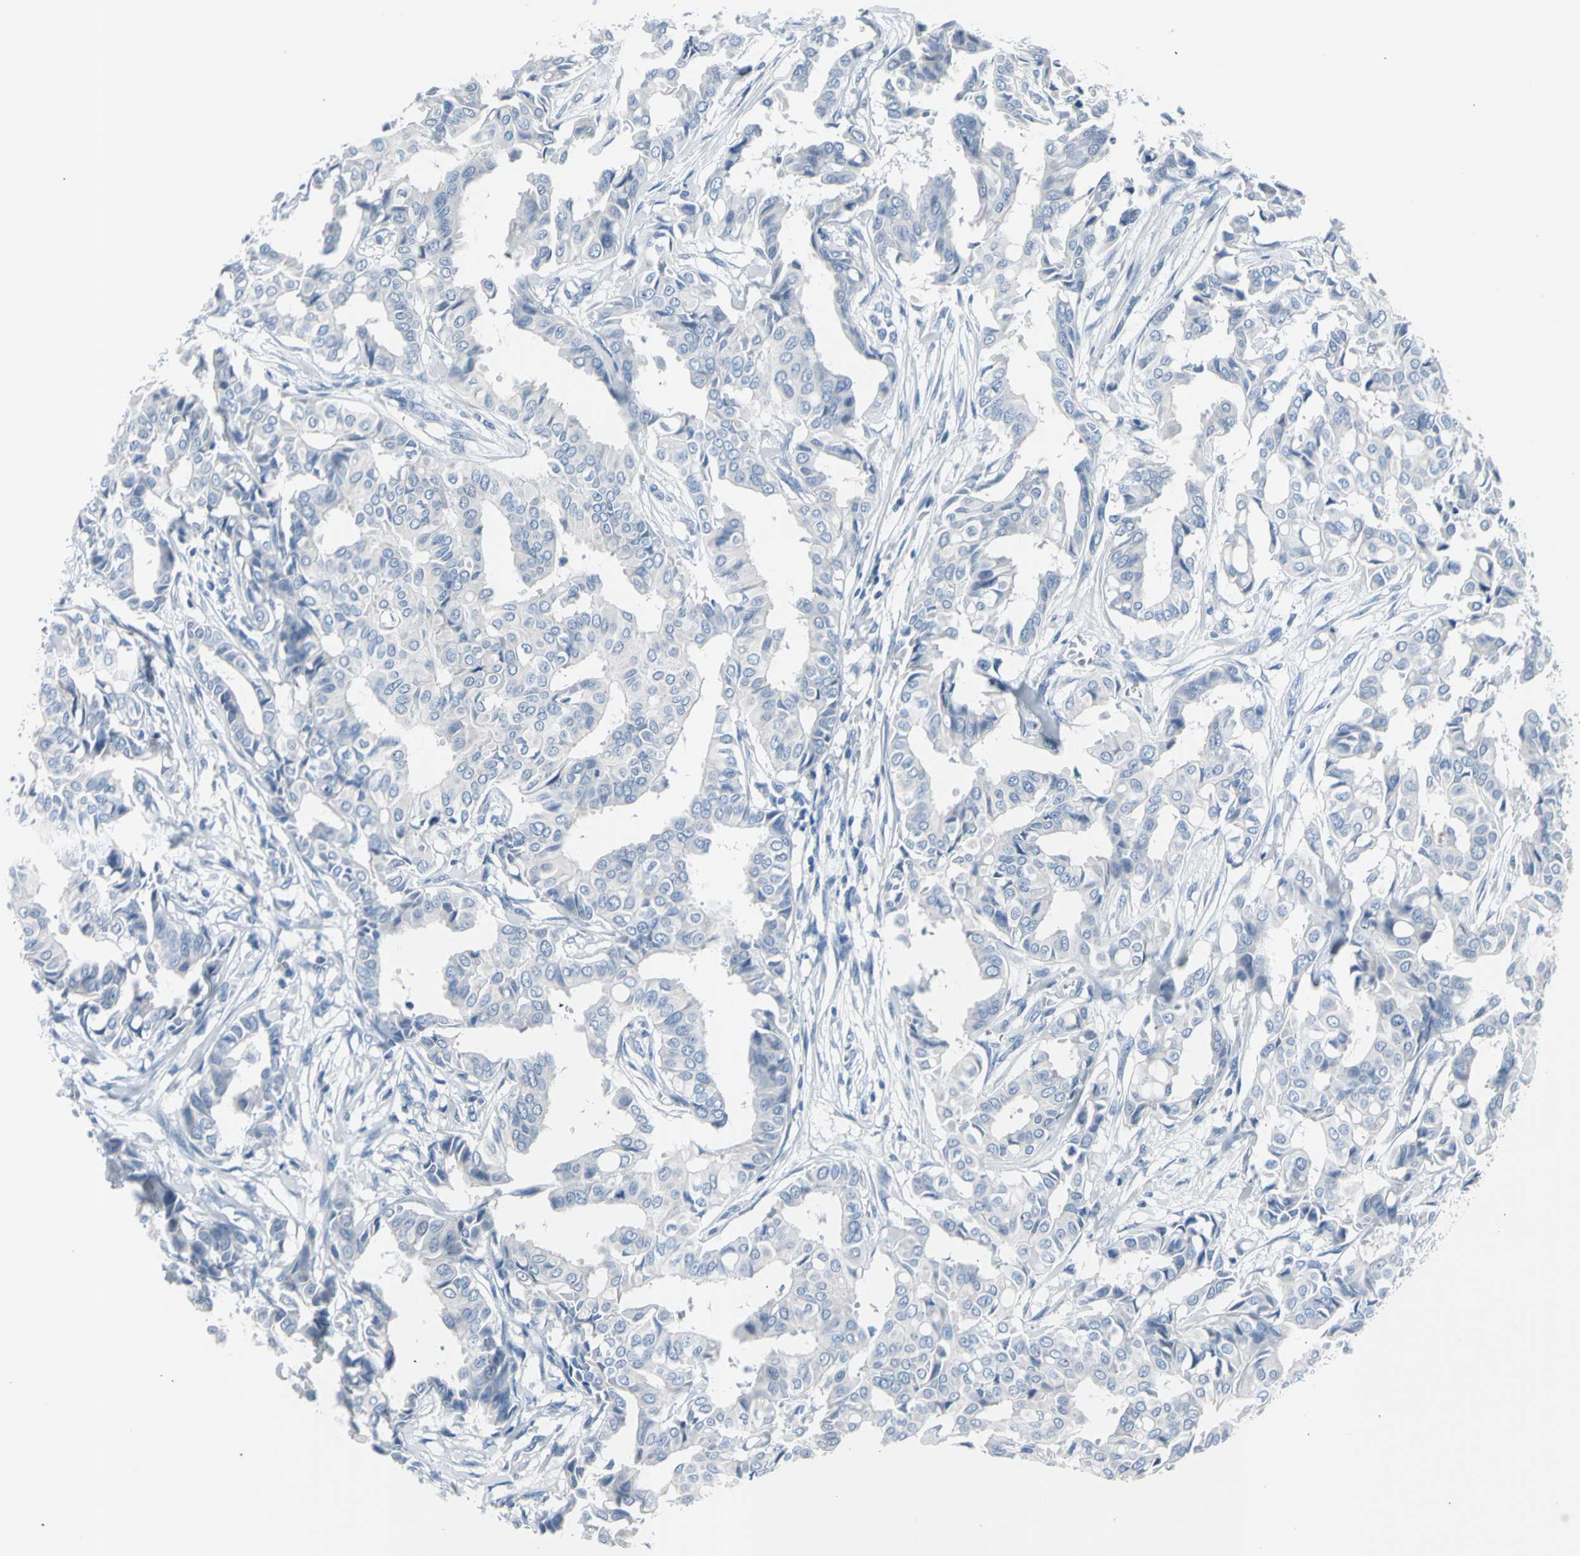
{"staining": {"intensity": "negative", "quantity": "none", "location": "none"}, "tissue": "head and neck cancer", "cell_type": "Tumor cells", "image_type": "cancer", "snomed": [{"axis": "morphology", "description": "Adenocarcinoma, NOS"}, {"axis": "topography", "description": "Salivary gland"}, {"axis": "topography", "description": "Head-Neck"}], "caption": "This is an immunohistochemistry histopathology image of adenocarcinoma (head and neck). There is no expression in tumor cells.", "gene": "TPO", "patient": {"sex": "female", "age": 59}}